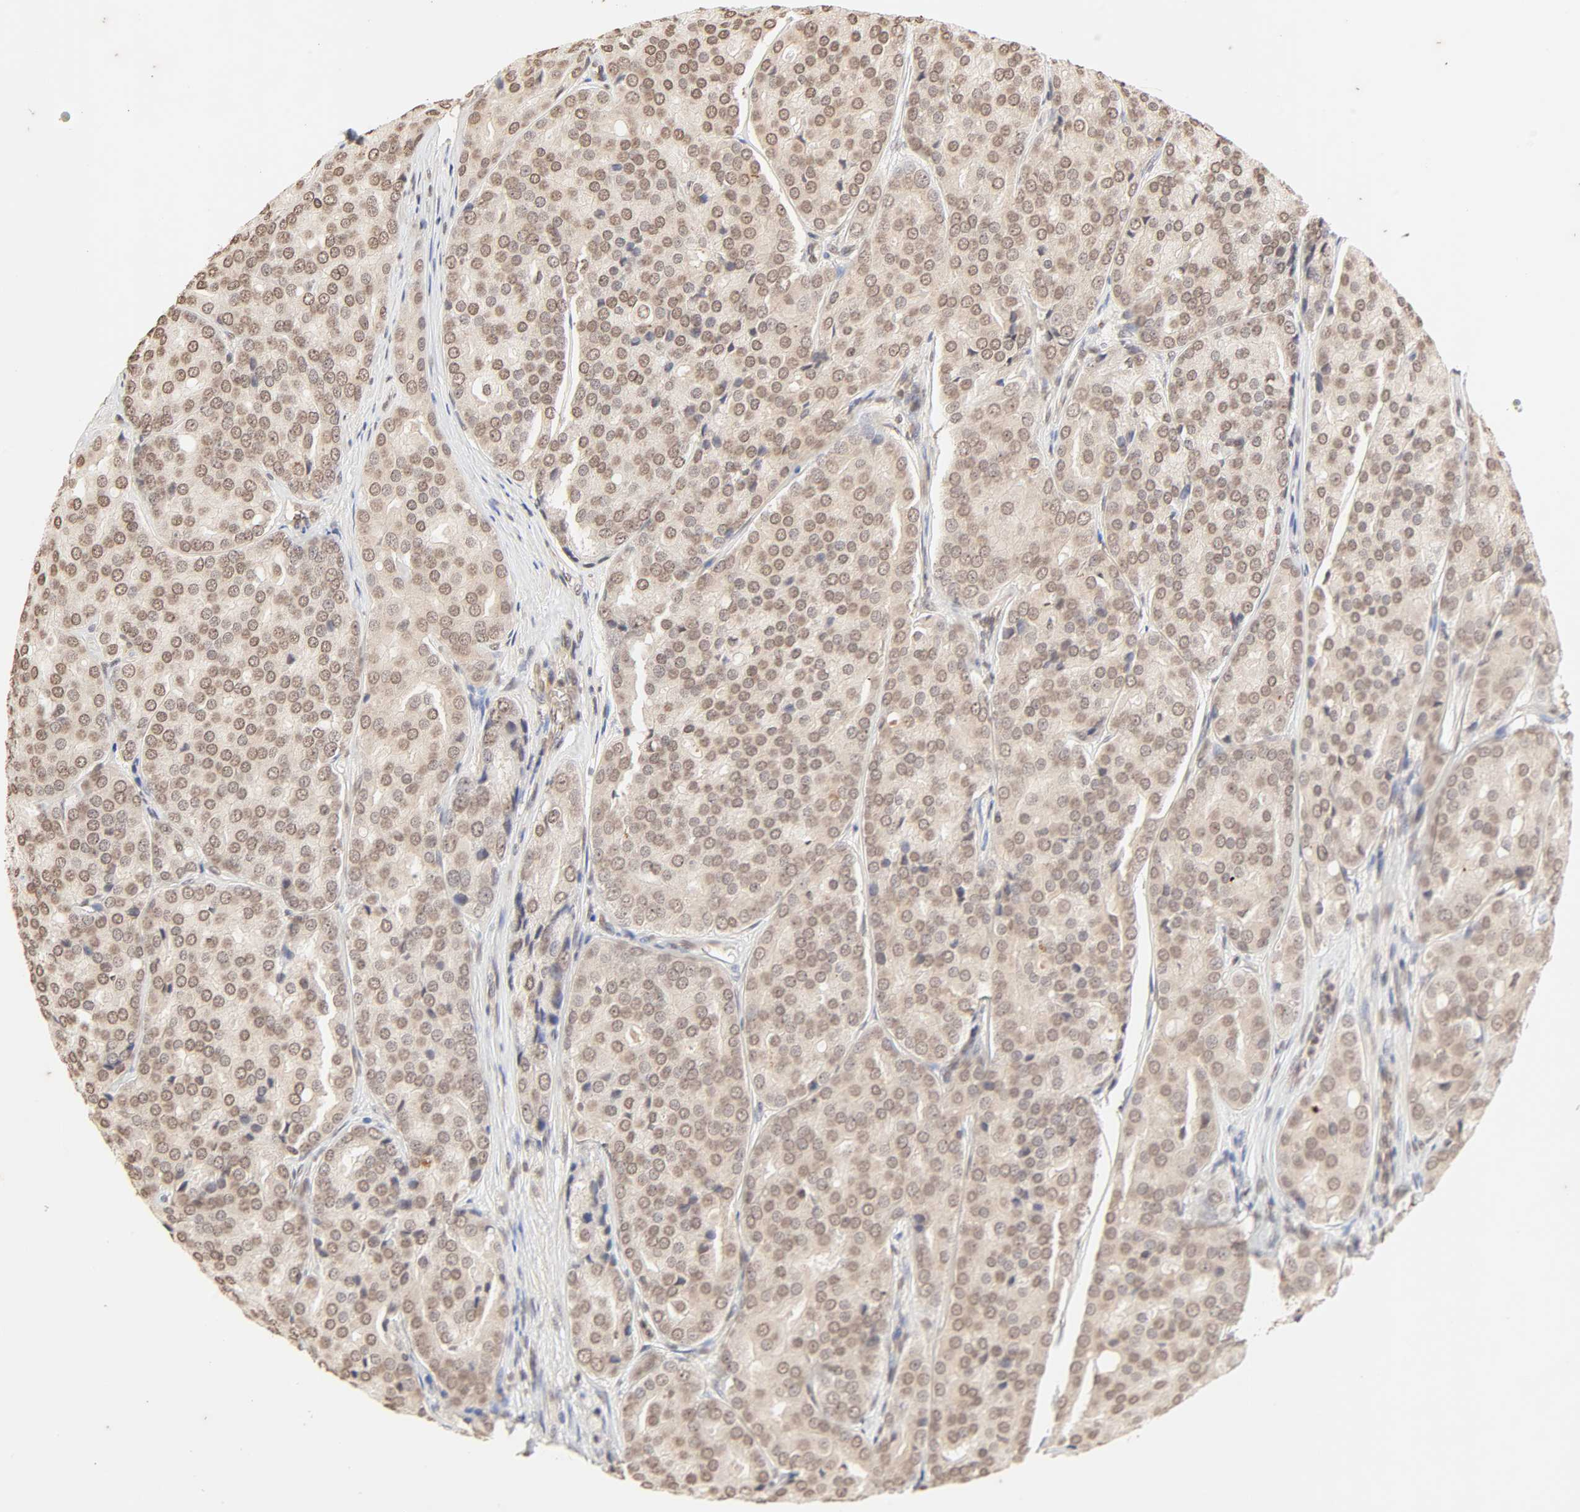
{"staining": {"intensity": "moderate", "quantity": ">75%", "location": "cytoplasmic/membranous,nuclear"}, "tissue": "prostate cancer", "cell_type": "Tumor cells", "image_type": "cancer", "snomed": [{"axis": "morphology", "description": "Adenocarcinoma, High grade"}, {"axis": "topography", "description": "Prostate"}], "caption": "Tumor cells show moderate cytoplasmic/membranous and nuclear expression in approximately >75% of cells in prostate cancer (adenocarcinoma (high-grade)). (DAB (3,3'-diaminobenzidine) IHC, brown staining for protein, blue staining for nuclei).", "gene": "TBL1X", "patient": {"sex": "male", "age": 64}}